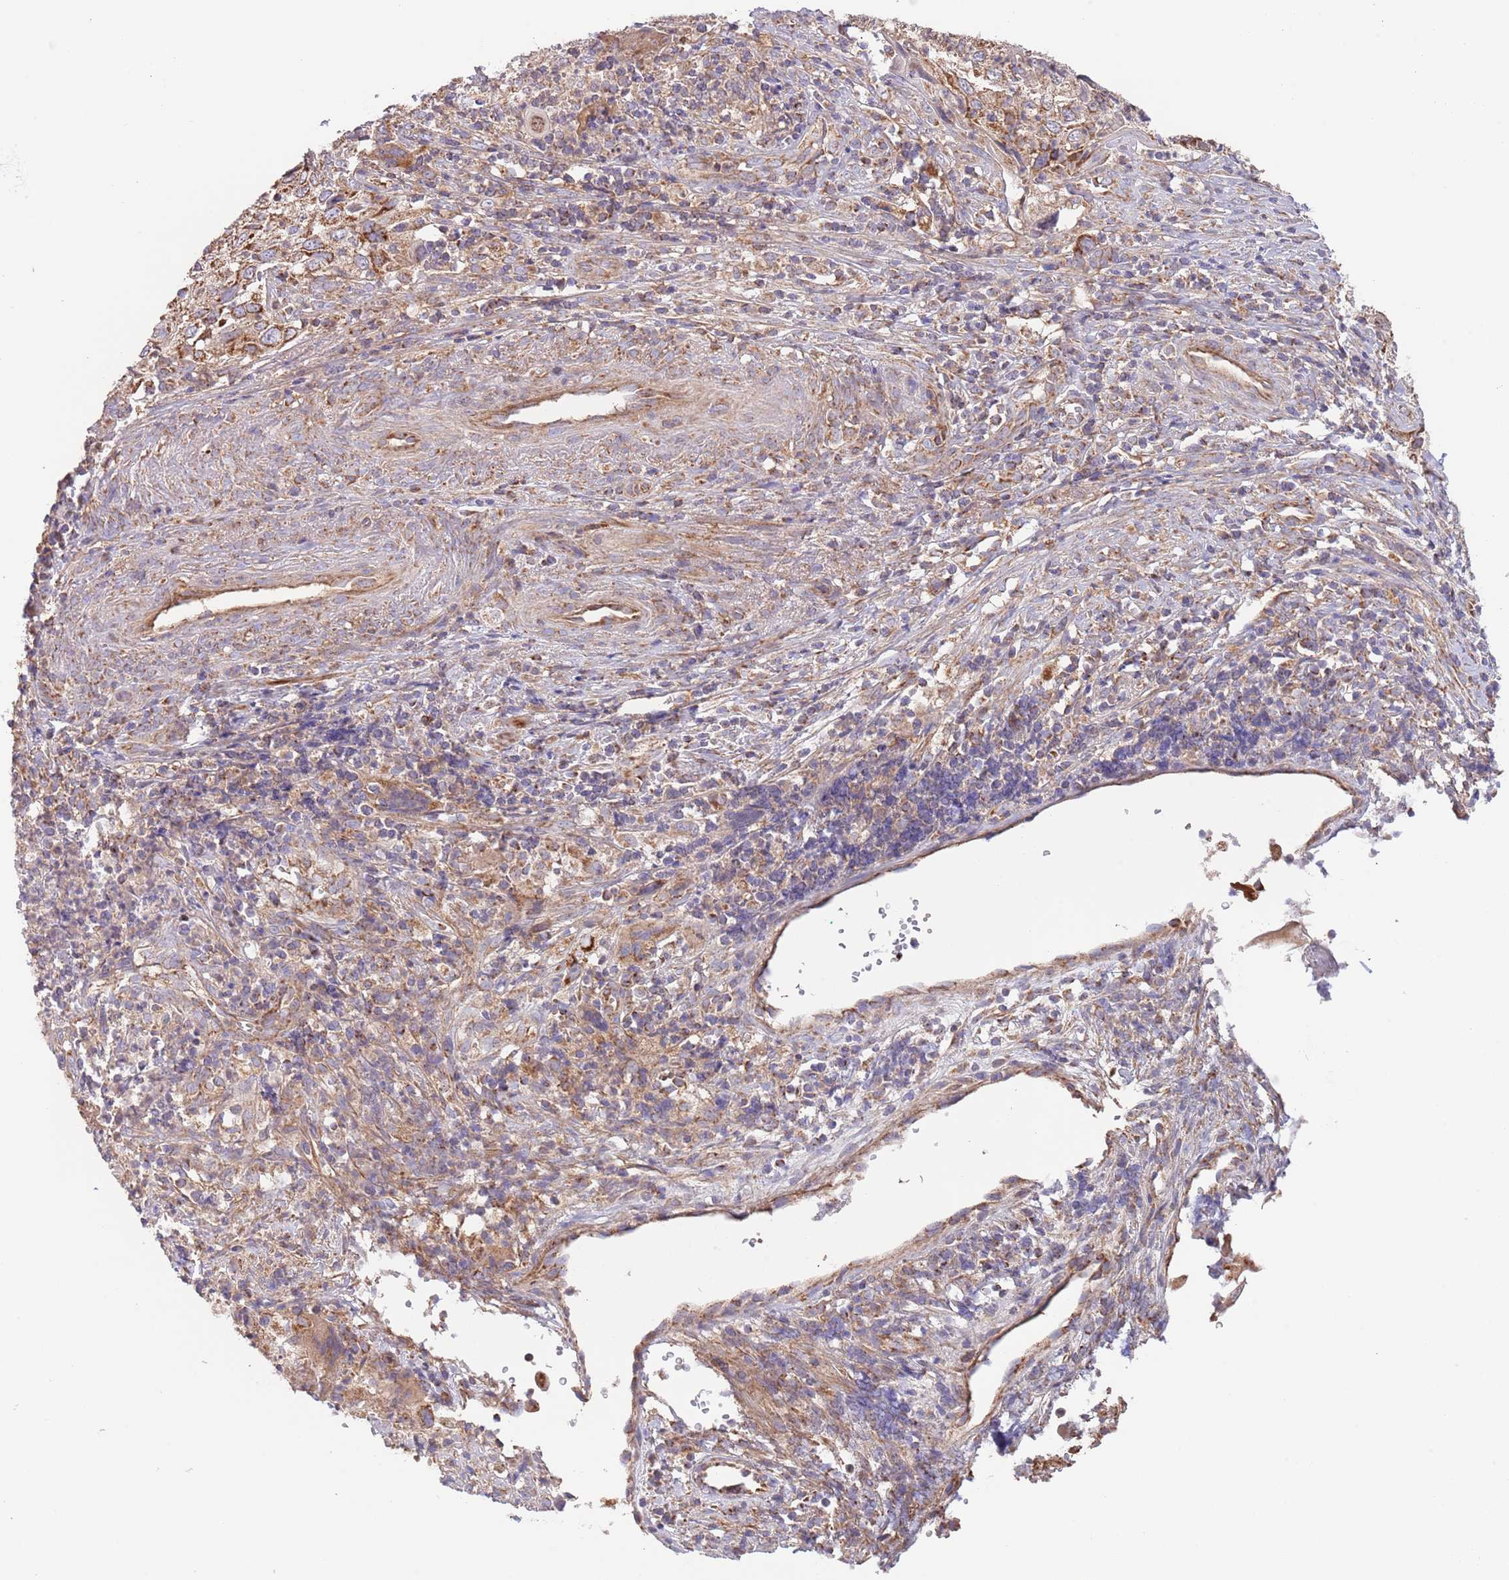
{"staining": {"intensity": "moderate", "quantity": ">75%", "location": "cytoplasmic/membranous"}, "tissue": "cervical cancer", "cell_type": "Tumor cells", "image_type": "cancer", "snomed": [{"axis": "morphology", "description": "Squamous cell carcinoma, NOS"}, {"axis": "topography", "description": "Cervix"}], "caption": "Tumor cells show medium levels of moderate cytoplasmic/membranous expression in approximately >75% of cells in human cervical cancer. Immunohistochemistry stains the protein of interest in brown and the nuclei are stained blue.", "gene": "DNAJA3", "patient": {"sex": "female", "age": 70}}